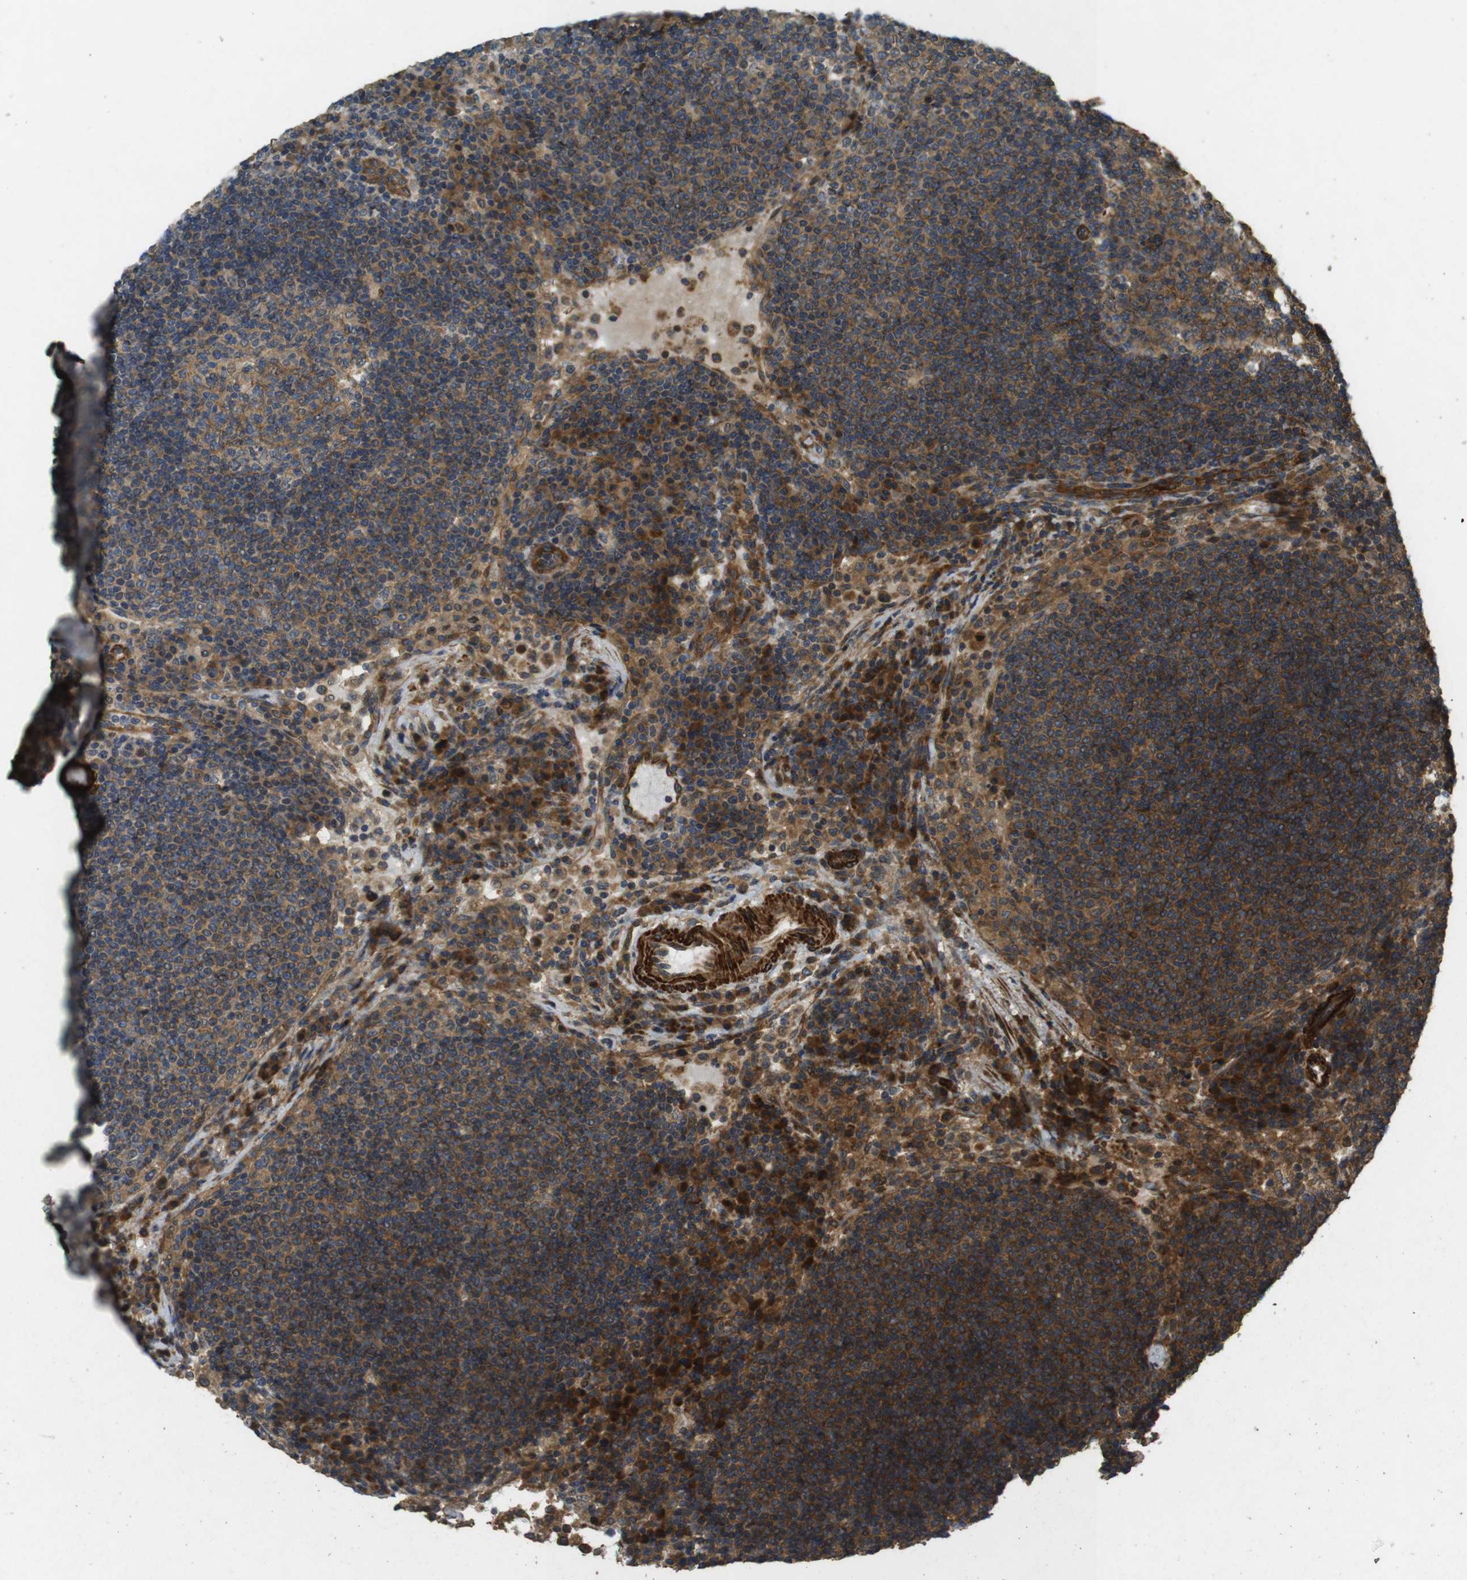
{"staining": {"intensity": "moderate", "quantity": ">75%", "location": "cytoplasmic/membranous"}, "tissue": "lymph node", "cell_type": "Germinal center cells", "image_type": "normal", "snomed": [{"axis": "morphology", "description": "Normal tissue, NOS"}, {"axis": "topography", "description": "Lymph node"}], "caption": "Immunohistochemical staining of benign human lymph node exhibits >75% levels of moderate cytoplasmic/membranous protein positivity in approximately >75% of germinal center cells. Using DAB (brown) and hematoxylin (blue) stains, captured at high magnification using brightfield microscopy.", "gene": "BNIP3", "patient": {"sex": "female", "age": 53}}